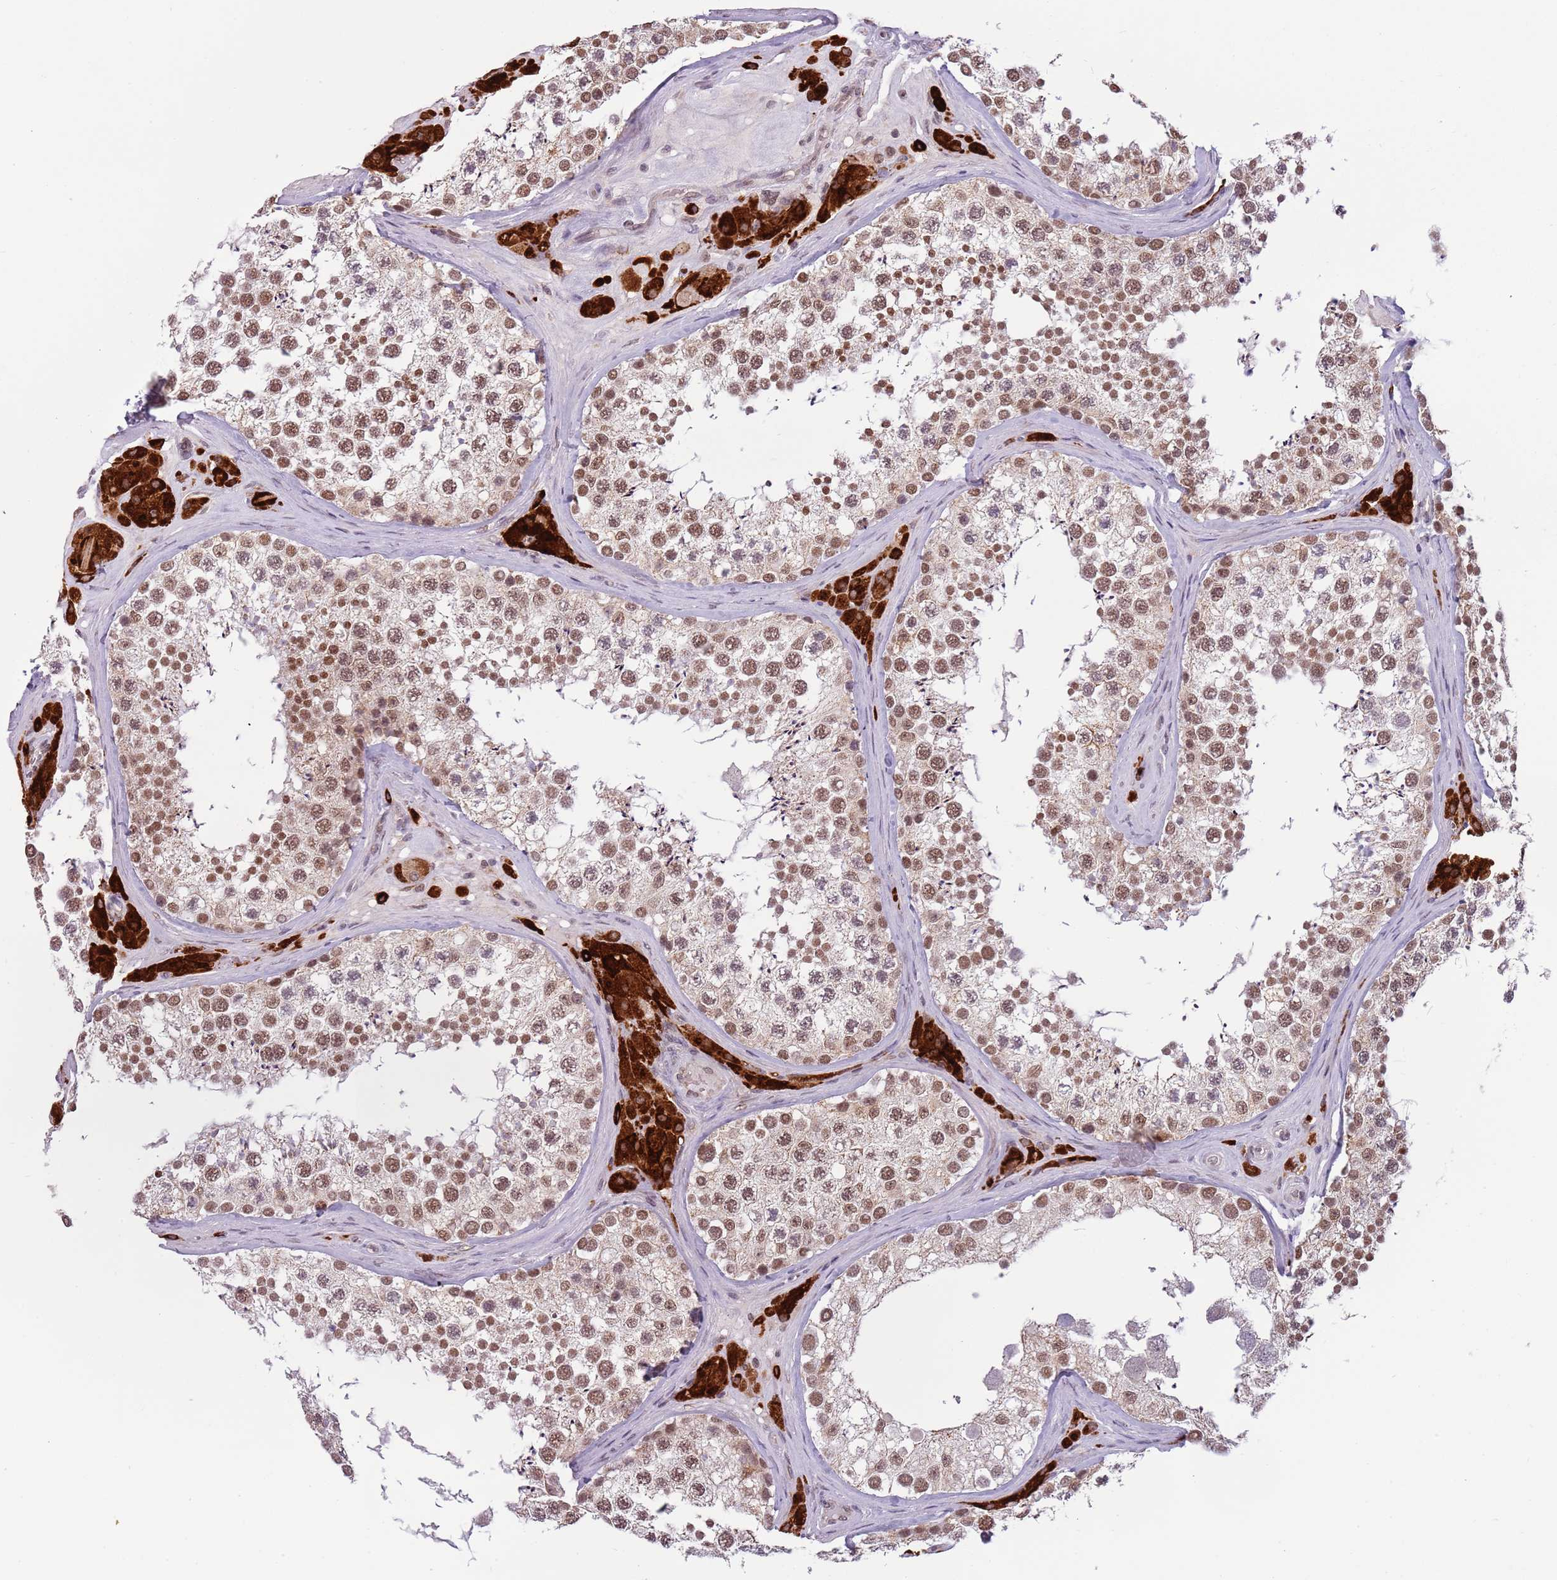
{"staining": {"intensity": "moderate", "quantity": ">75%", "location": "nuclear"}, "tissue": "testis", "cell_type": "Cells in seminiferous ducts", "image_type": "normal", "snomed": [{"axis": "morphology", "description": "Normal tissue, NOS"}, {"axis": "topography", "description": "Testis"}], "caption": "This image reveals immunohistochemistry (IHC) staining of normal human testis, with medium moderate nuclear staining in about >75% of cells in seminiferous ducts.", "gene": "FAM120AOS", "patient": {"sex": "male", "age": 46}}